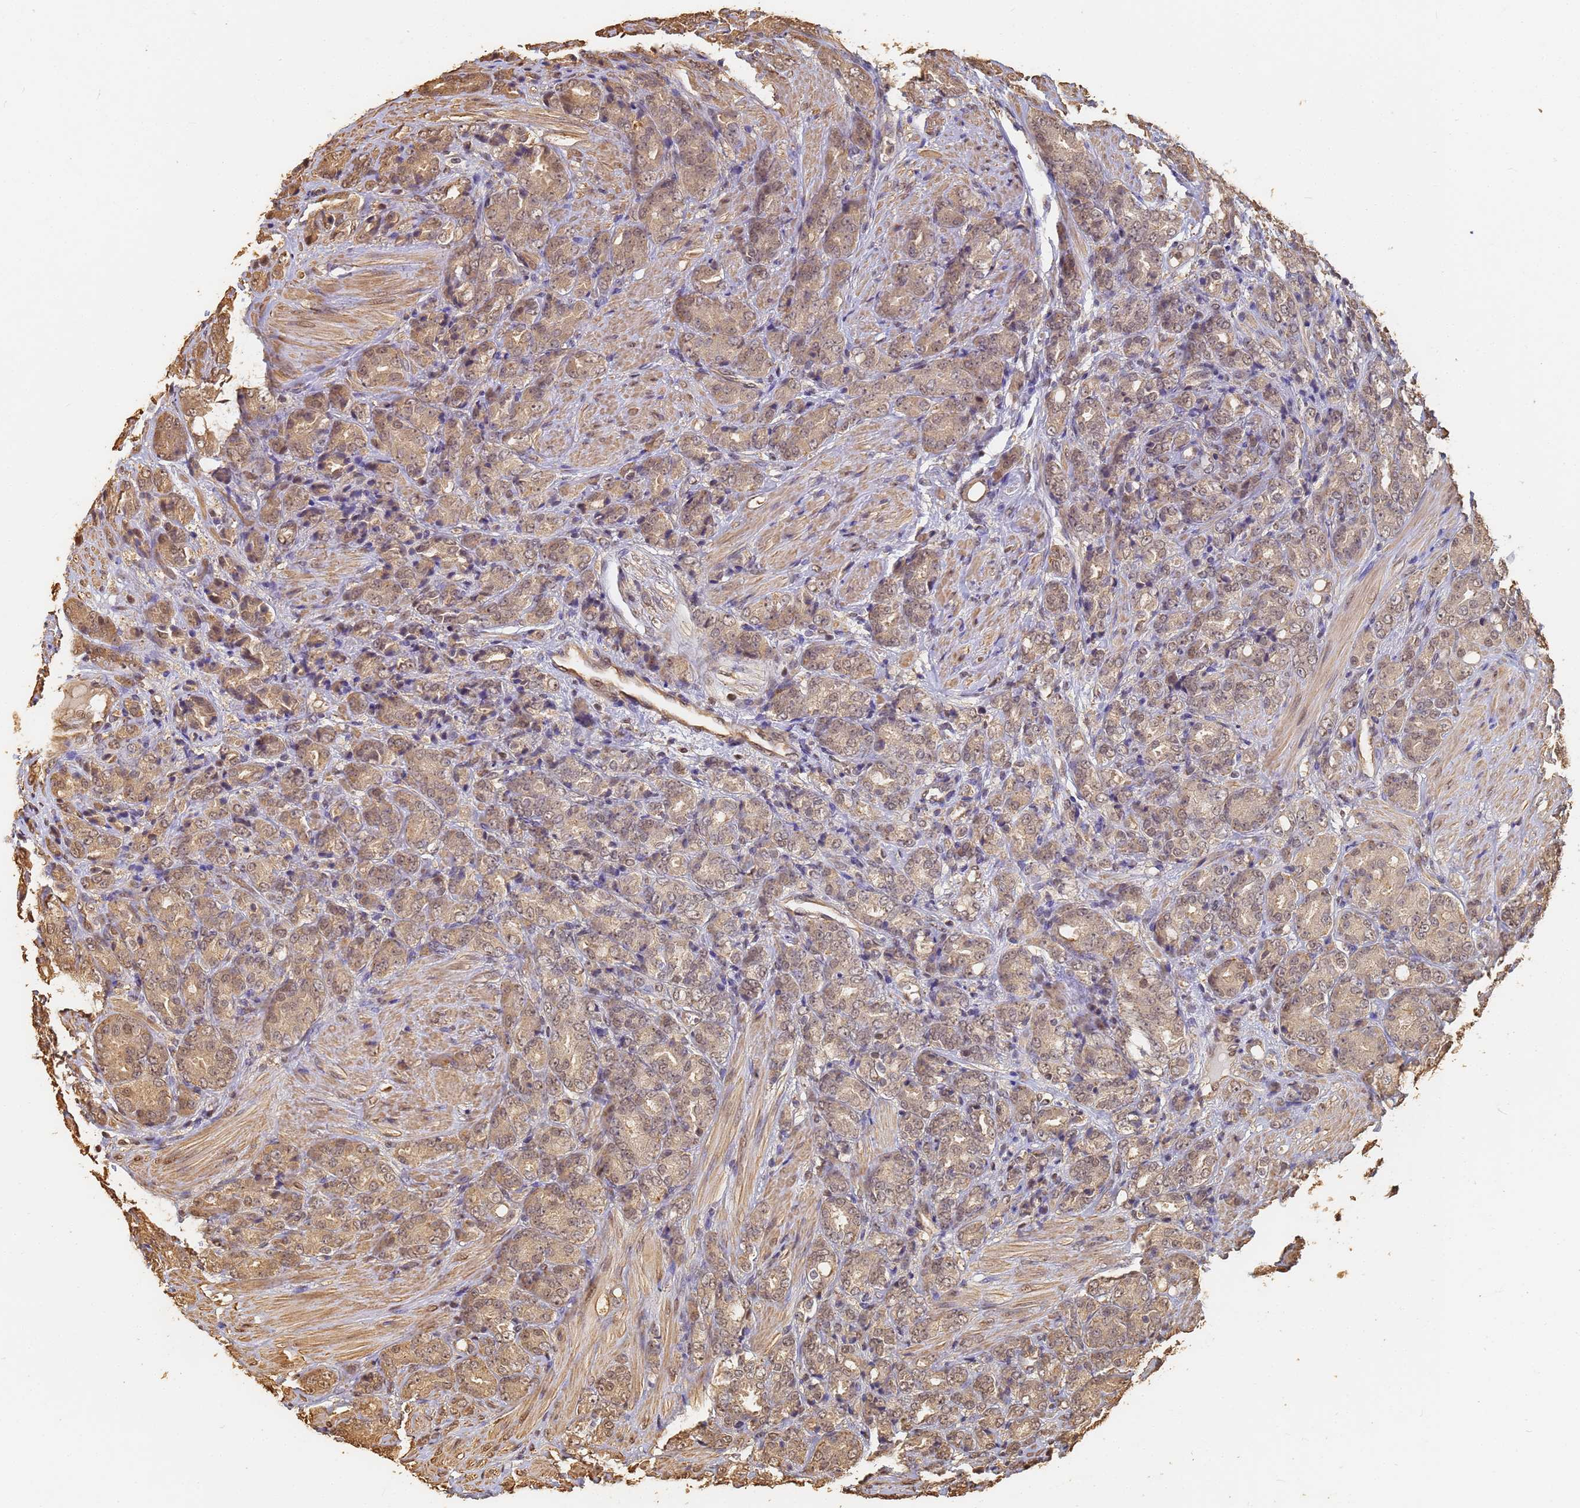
{"staining": {"intensity": "weak", "quantity": ">75%", "location": "cytoplasmic/membranous,nuclear"}, "tissue": "prostate cancer", "cell_type": "Tumor cells", "image_type": "cancer", "snomed": [{"axis": "morphology", "description": "Adenocarcinoma, High grade"}, {"axis": "topography", "description": "Prostate"}], "caption": "Weak cytoplasmic/membranous and nuclear positivity for a protein is present in approximately >75% of tumor cells of prostate cancer (adenocarcinoma (high-grade)) using immunohistochemistry.", "gene": "JAK2", "patient": {"sex": "male", "age": 62}}